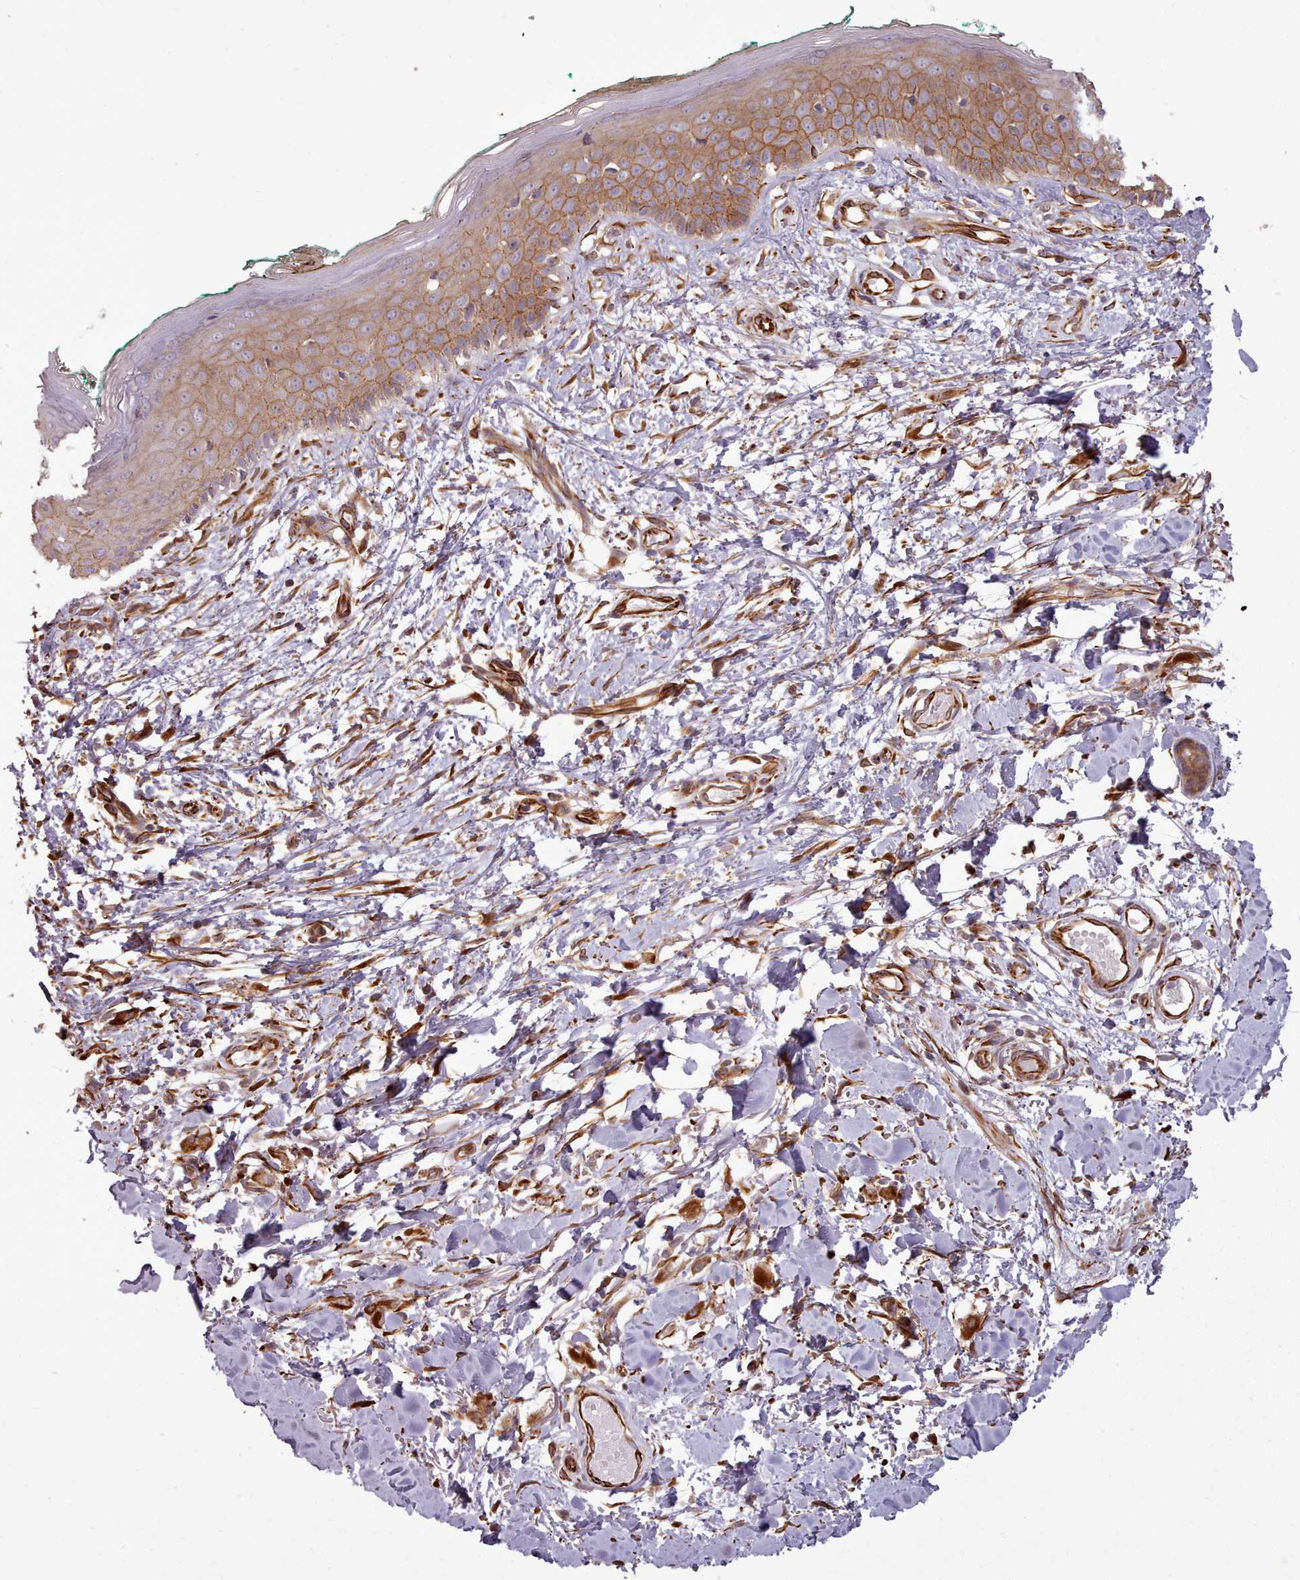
{"staining": {"intensity": "strong", "quantity": ">75%", "location": "cytoplasmic/membranous"}, "tissue": "skin", "cell_type": "Fibroblasts", "image_type": "normal", "snomed": [{"axis": "morphology", "description": "Normal tissue, NOS"}, {"axis": "morphology", "description": "Malignant melanoma, NOS"}, {"axis": "topography", "description": "Skin"}], "caption": "High-power microscopy captured an immunohistochemistry photomicrograph of normal skin, revealing strong cytoplasmic/membranous positivity in approximately >75% of fibroblasts.", "gene": "GBGT1", "patient": {"sex": "male", "age": 62}}